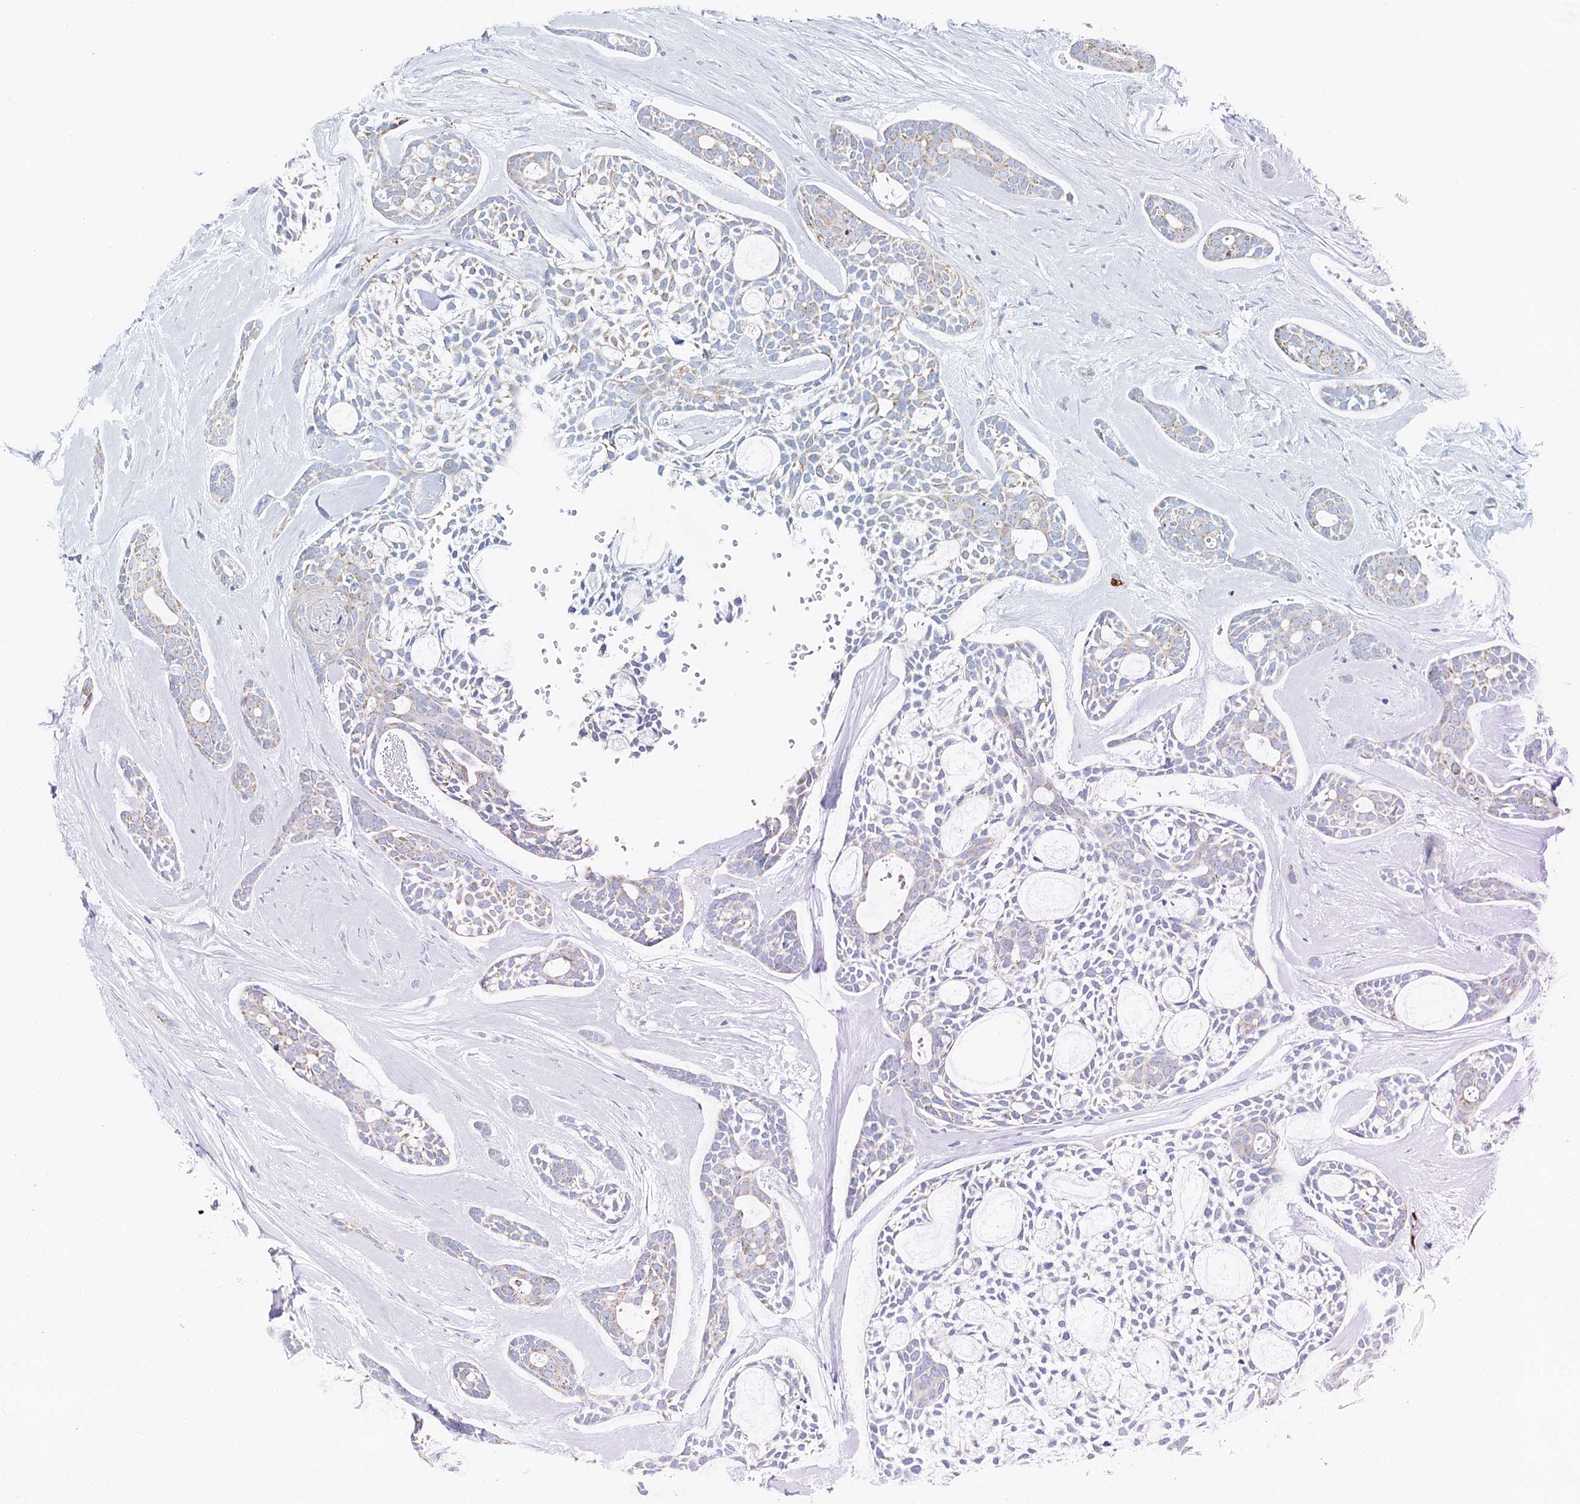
{"staining": {"intensity": "moderate", "quantity": "<25%", "location": "cytoplasmic/membranous"}, "tissue": "head and neck cancer", "cell_type": "Tumor cells", "image_type": "cancer", "snomed": [{"axis": "morphology", "description": "Adenocarcinoma, NOS"}, {"axis": "topography", "description": "Subcutis"}, {"axis": "topography", "description": "Head-Neck"}], "caption": "High-power microscopy captured an immunohistochemistry (IHC) histopathology image of head and neck cancer (adenocarcinoma), revealing moderate cytoplasmic/membranous expression in approximately <25% of tumor cells.", "gene": "MCCC2", "patient": {"sex": "female", "age": 73}}